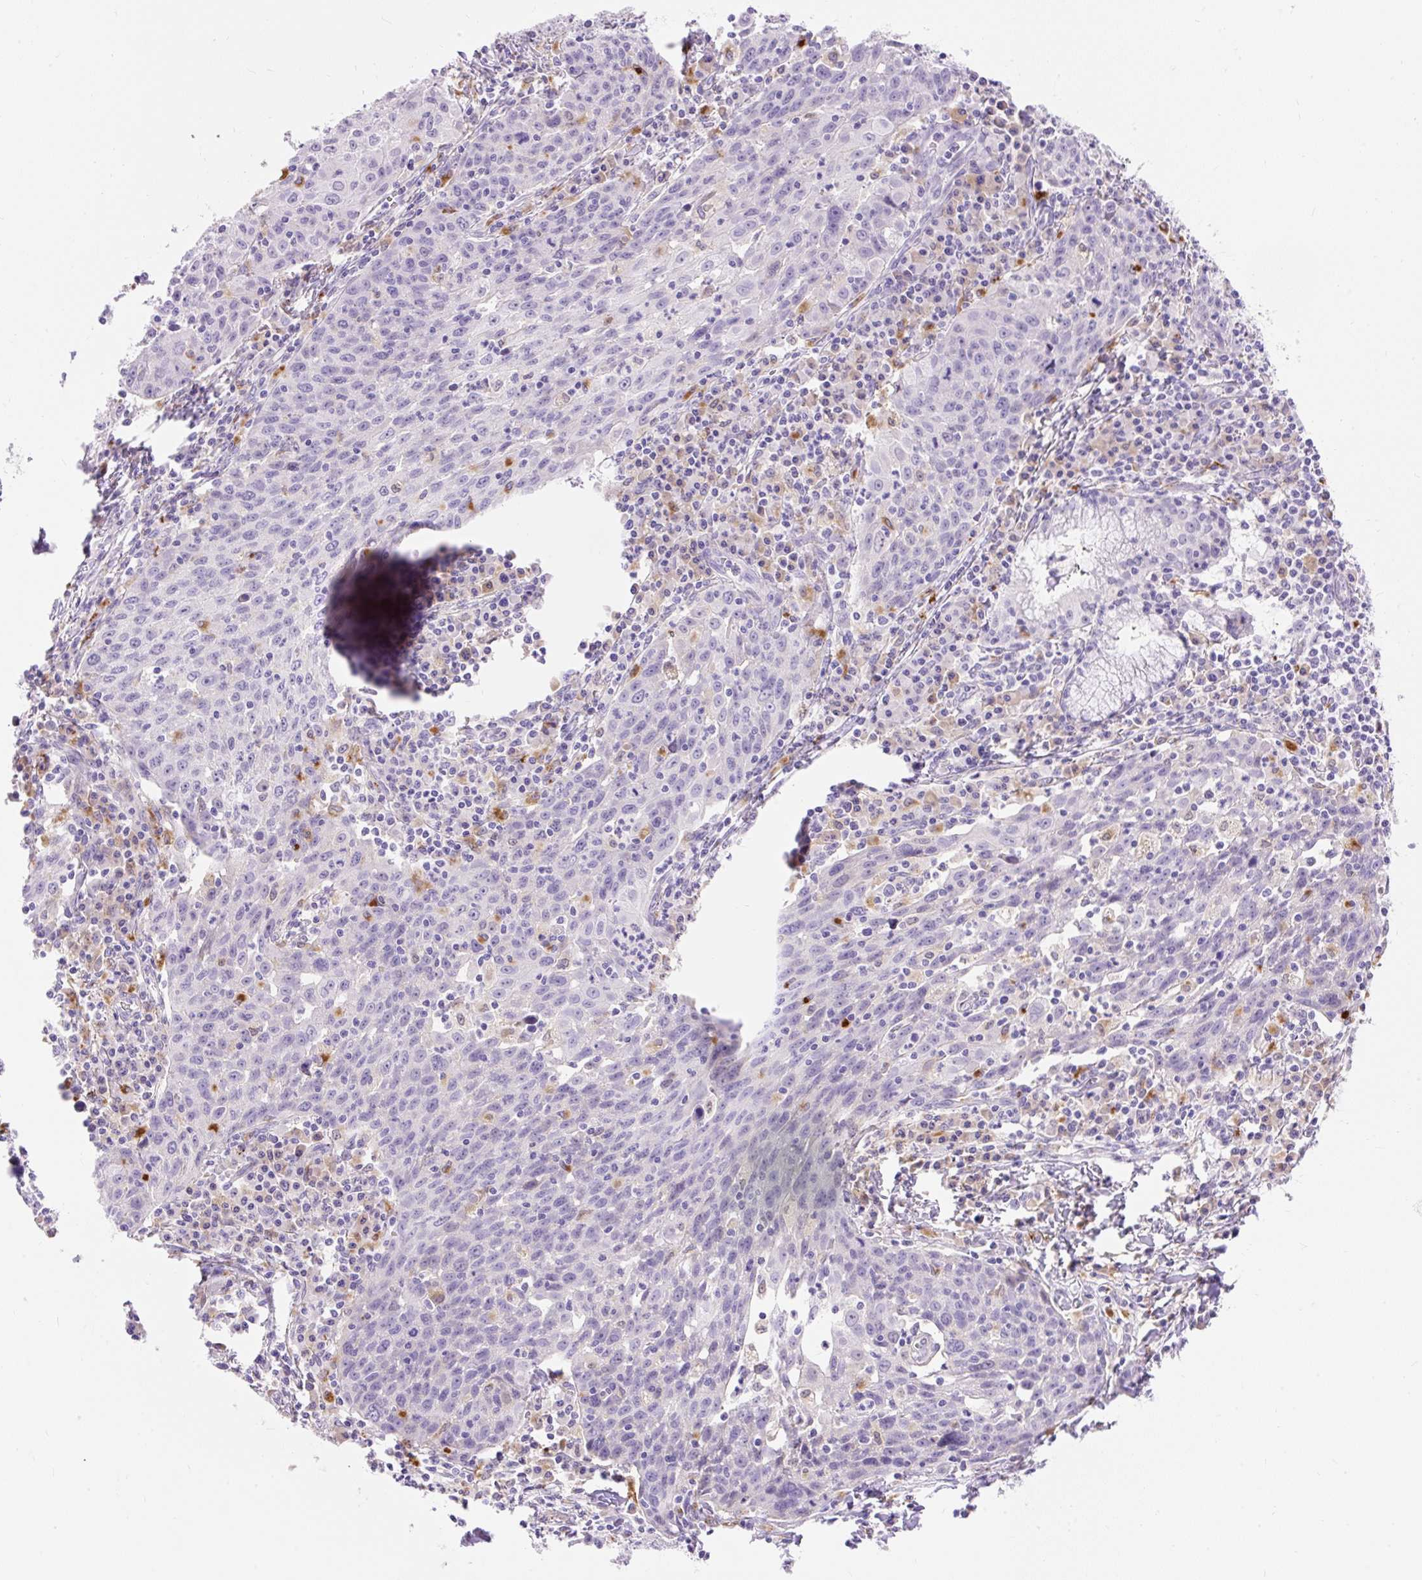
{"staining": {"intensity": "negative", "quantity": "none", "location": "none"}, "tissue": "lung cancer", "cell_type": "Tumor cells", "image_type": "cancer", "snomed": [{"axis": "morphology", "description": "Squamous cell carcinoma, NOS"}, {"axis": "morphology", "description": "Squamous cell carcinoma, metastatic, NOS"}, {"axis": "topography", "description": "Bronchus"}, {"axis": "topography", "description": "Lung"}], "caption": "Metastatic squamous cell carcinoma (lung) was stained to show a protein in brown. There is no significant positivity in tumor cells.", "gene": "TMEM150C", "patient": {"sex": "male", "age": 62}}